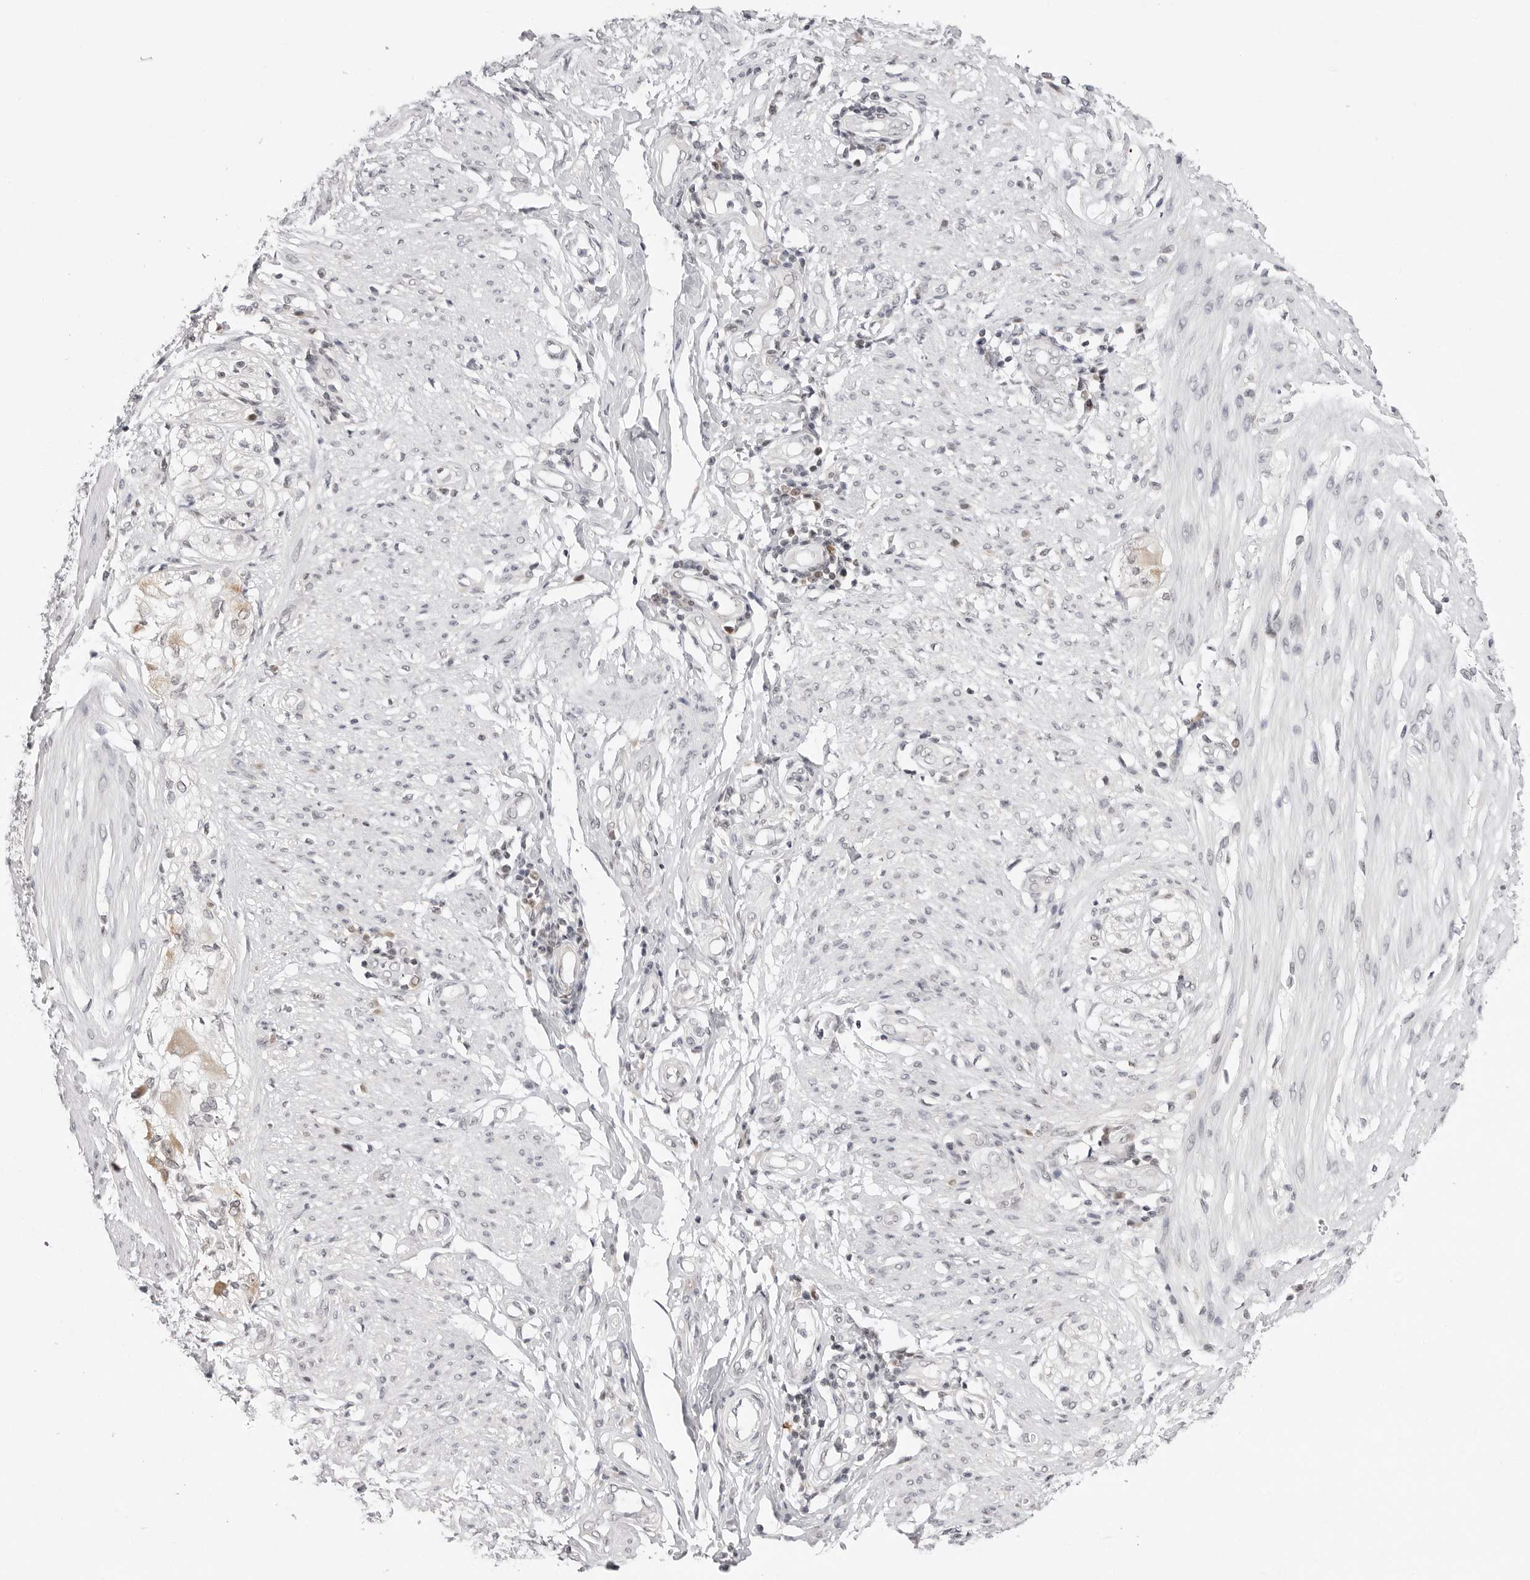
{"staining": {"intensity": "negative", "quantity": "none", "location": "none"}, "tissue": "smooth muscle", "cell_type": "Smooth muscle cells", "image_type": "normal", "snomed": [{"axis": "morphology", "description": "Normal tissue, NOS"}, {"axis": "morphology", "description": "Adenocarcinoma, NOS"}, {"axis": "topography", "description": "Colon"}, {"axis": "topography", "description": "Peripheral nerve tissue"}], "caption": "This is an IHC micrograph of normal smooth muscle. There is no positivity in smooth muscle cells.", "gene": "PPP2R5C", "patient": {"sex": "male", "age": 14}}